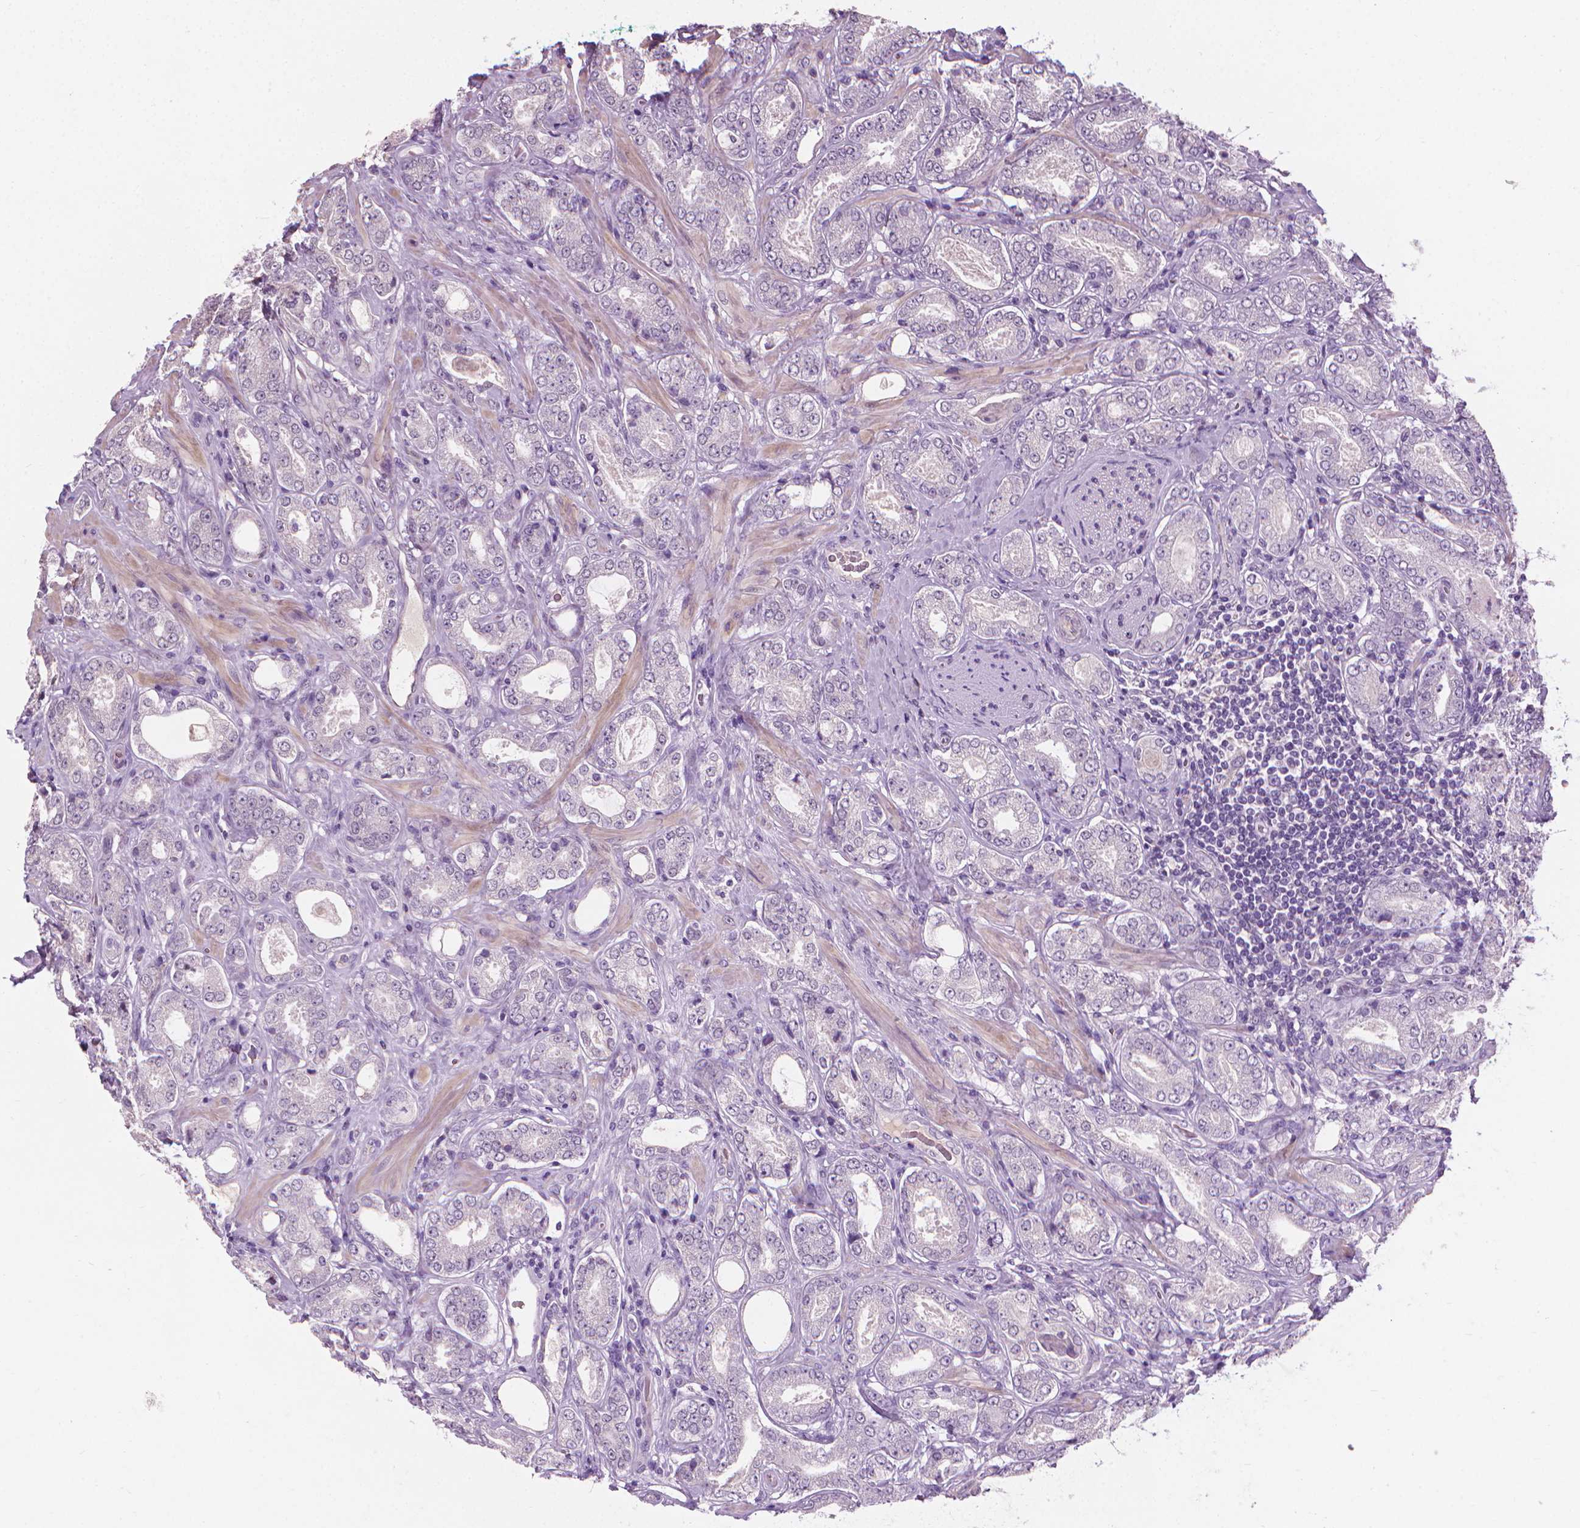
{"staining": {"intensity": "negative", "quantity": "none", "location": "none"}, "tissue": "prostate cancer", "cell_type": "Tumor cells", "image_type": "cancer", "snomed": [{"axis": "morphology", "description": "Adenocarcinoma, NOS"}, {"axis": "topography", "description": "Prostate"}], "caption": "Histopathology image shows no significant protein expression in tumor cells of prostate cancer (adenocarcinoma).", "gene": "SAXO2", "patient": {"sex": "male", "age": 64}}